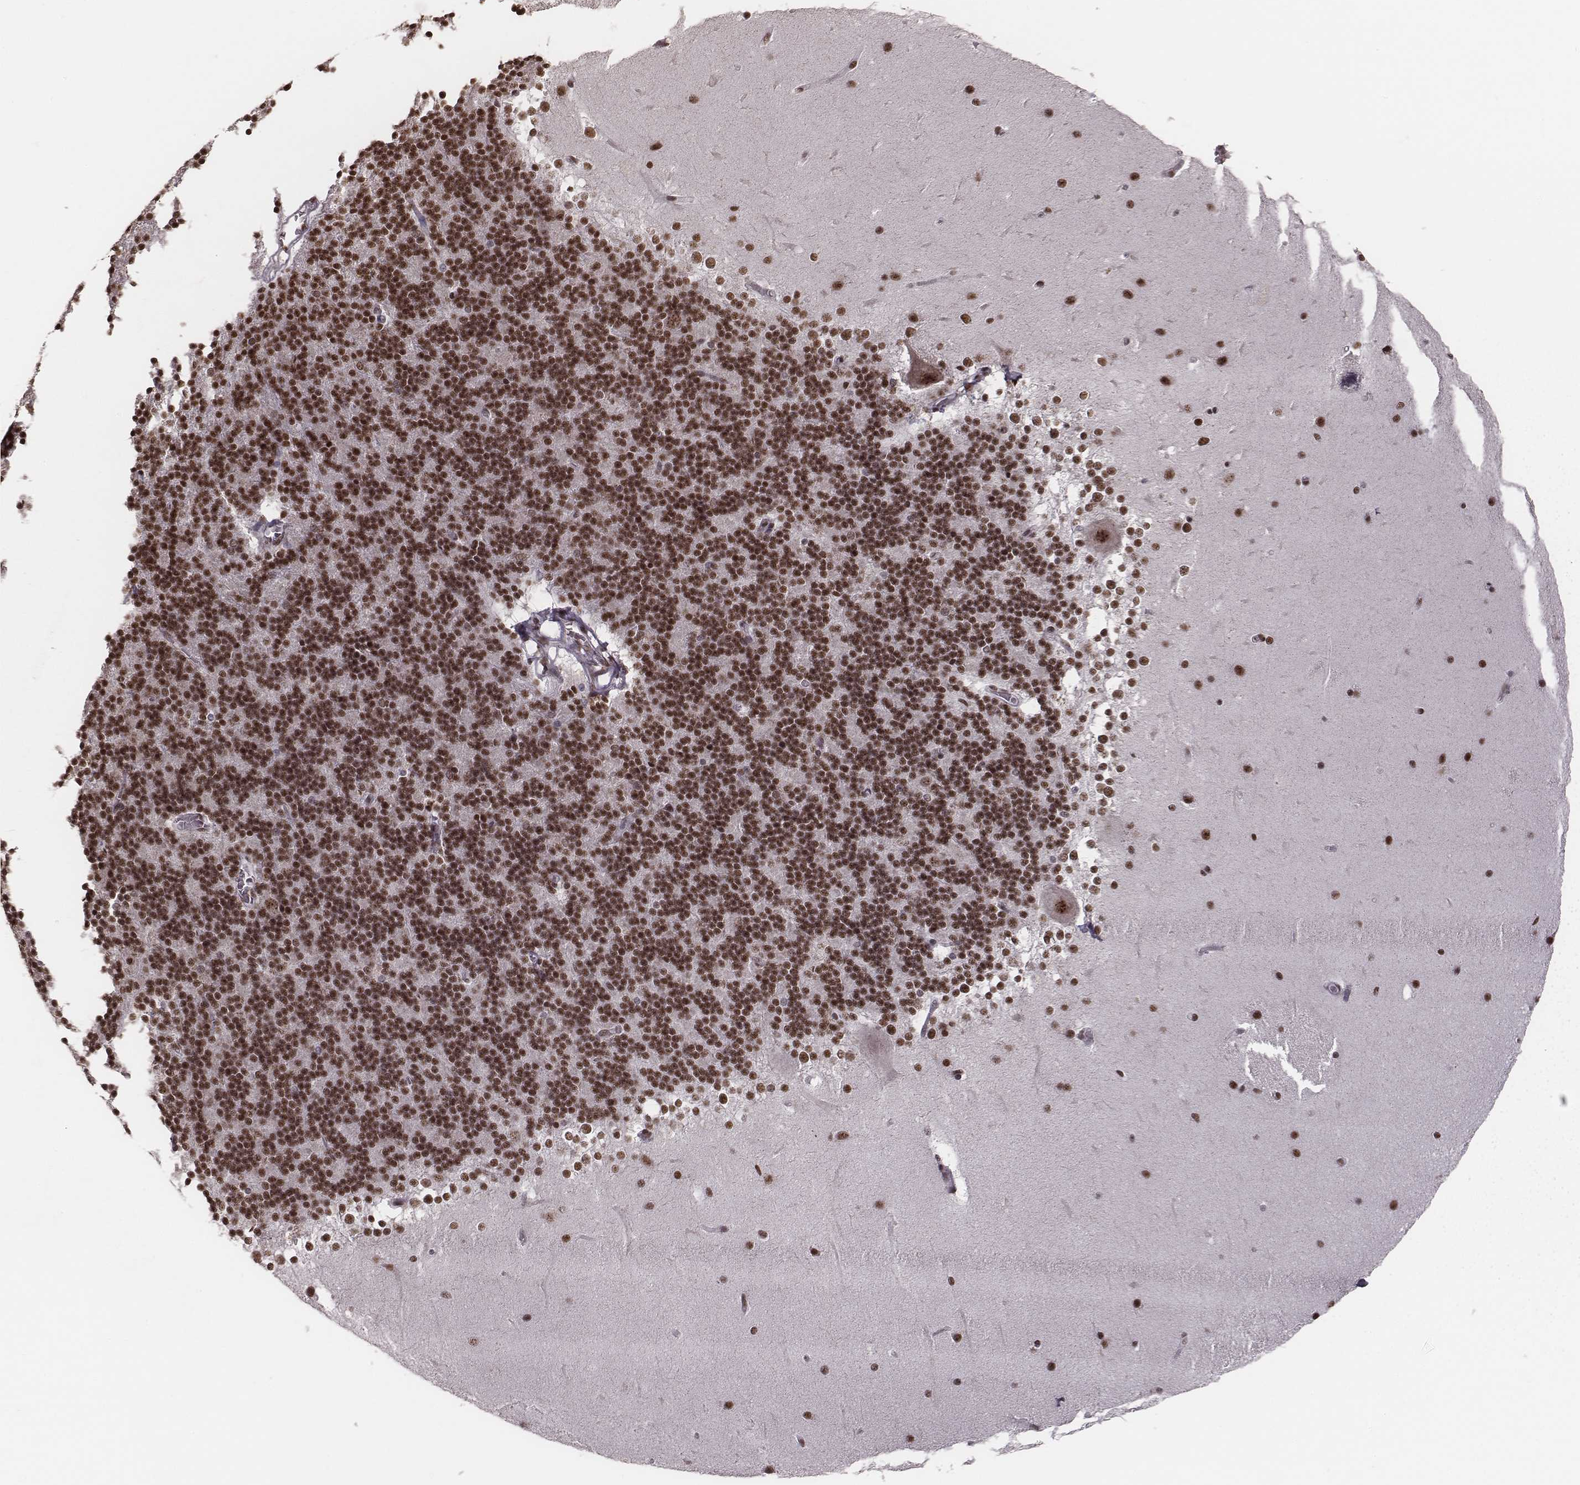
{"staining": {"intensity": "strong", "quantity": ">75%", "location": "nuclear"}, "tissue": "cerebellum", "cell_type": "Cells in granular layer", "image_type": "normal", "snomed": [{"axis": "morphology", "description": "Normal tissue, NOS"}, {"axis": "topography", "description": "Cerebellum"}], "caption": "Strong nuclear positivity is present in approximately >75% of cells in granular layer in normal cerebellum.", "gene": "LUC7L", "patient": {"sex": "female", "age": 19}}